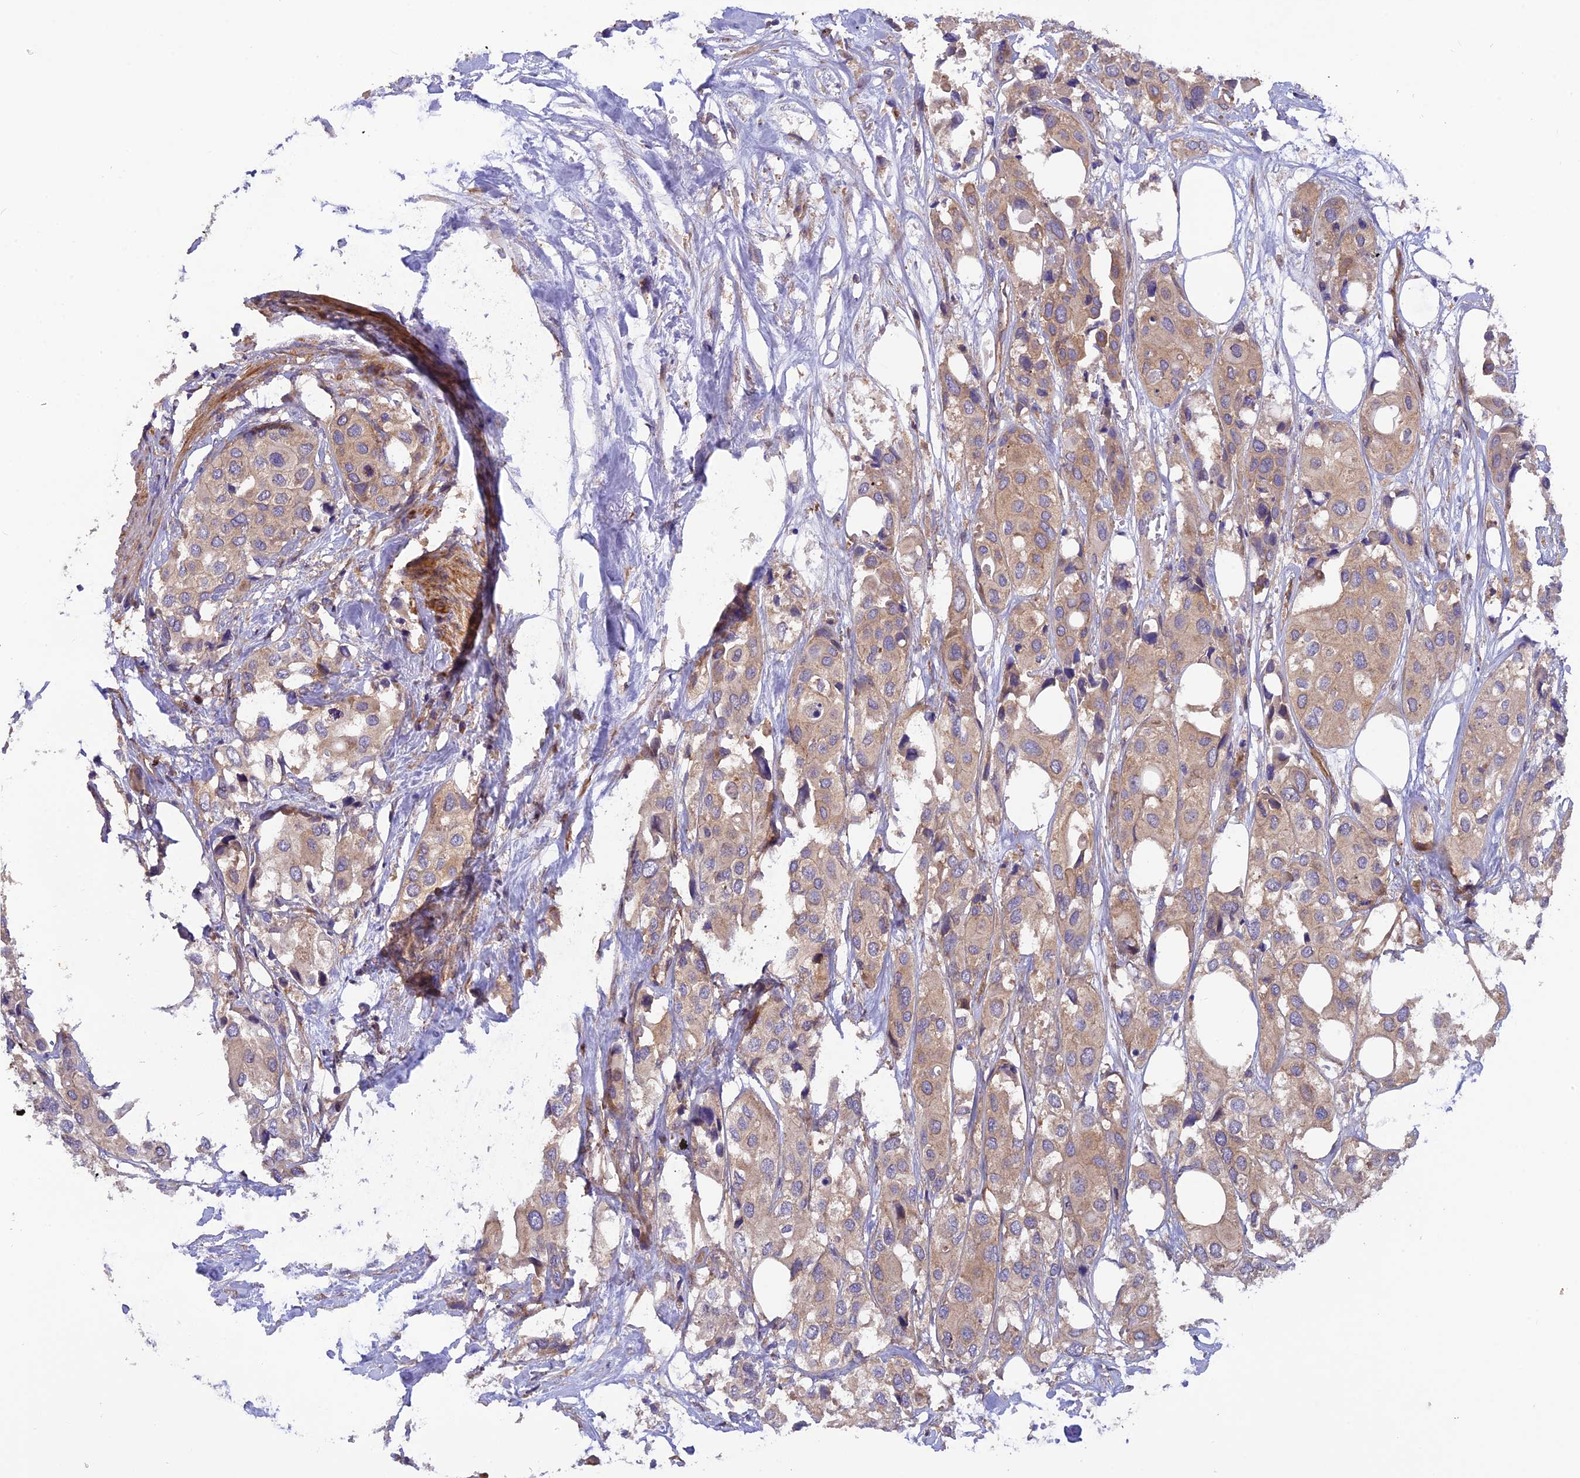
{"staining": {"intensity": "moderate", "quantity": ">75%", "location": "cytoplasmic/membranous"}, "tissue": "urothelial cancer", "cell_type": "Tumor cells", "image_type": "cancer", "snomed": [{"axis": "morphology", "description": "Urothelial carcinoma, High grade"}, {"axis": "topography", "description": "Urinary bladder"}], "caption": "Immunohistochemistry (DAB) staining of urothelial cancer exhibits moderate cytoplasmic/membranous protein expression in about >75% of tumor cells.", "gene": "ADAMTS15", "patient": {"sex": "male", "age": 64}}